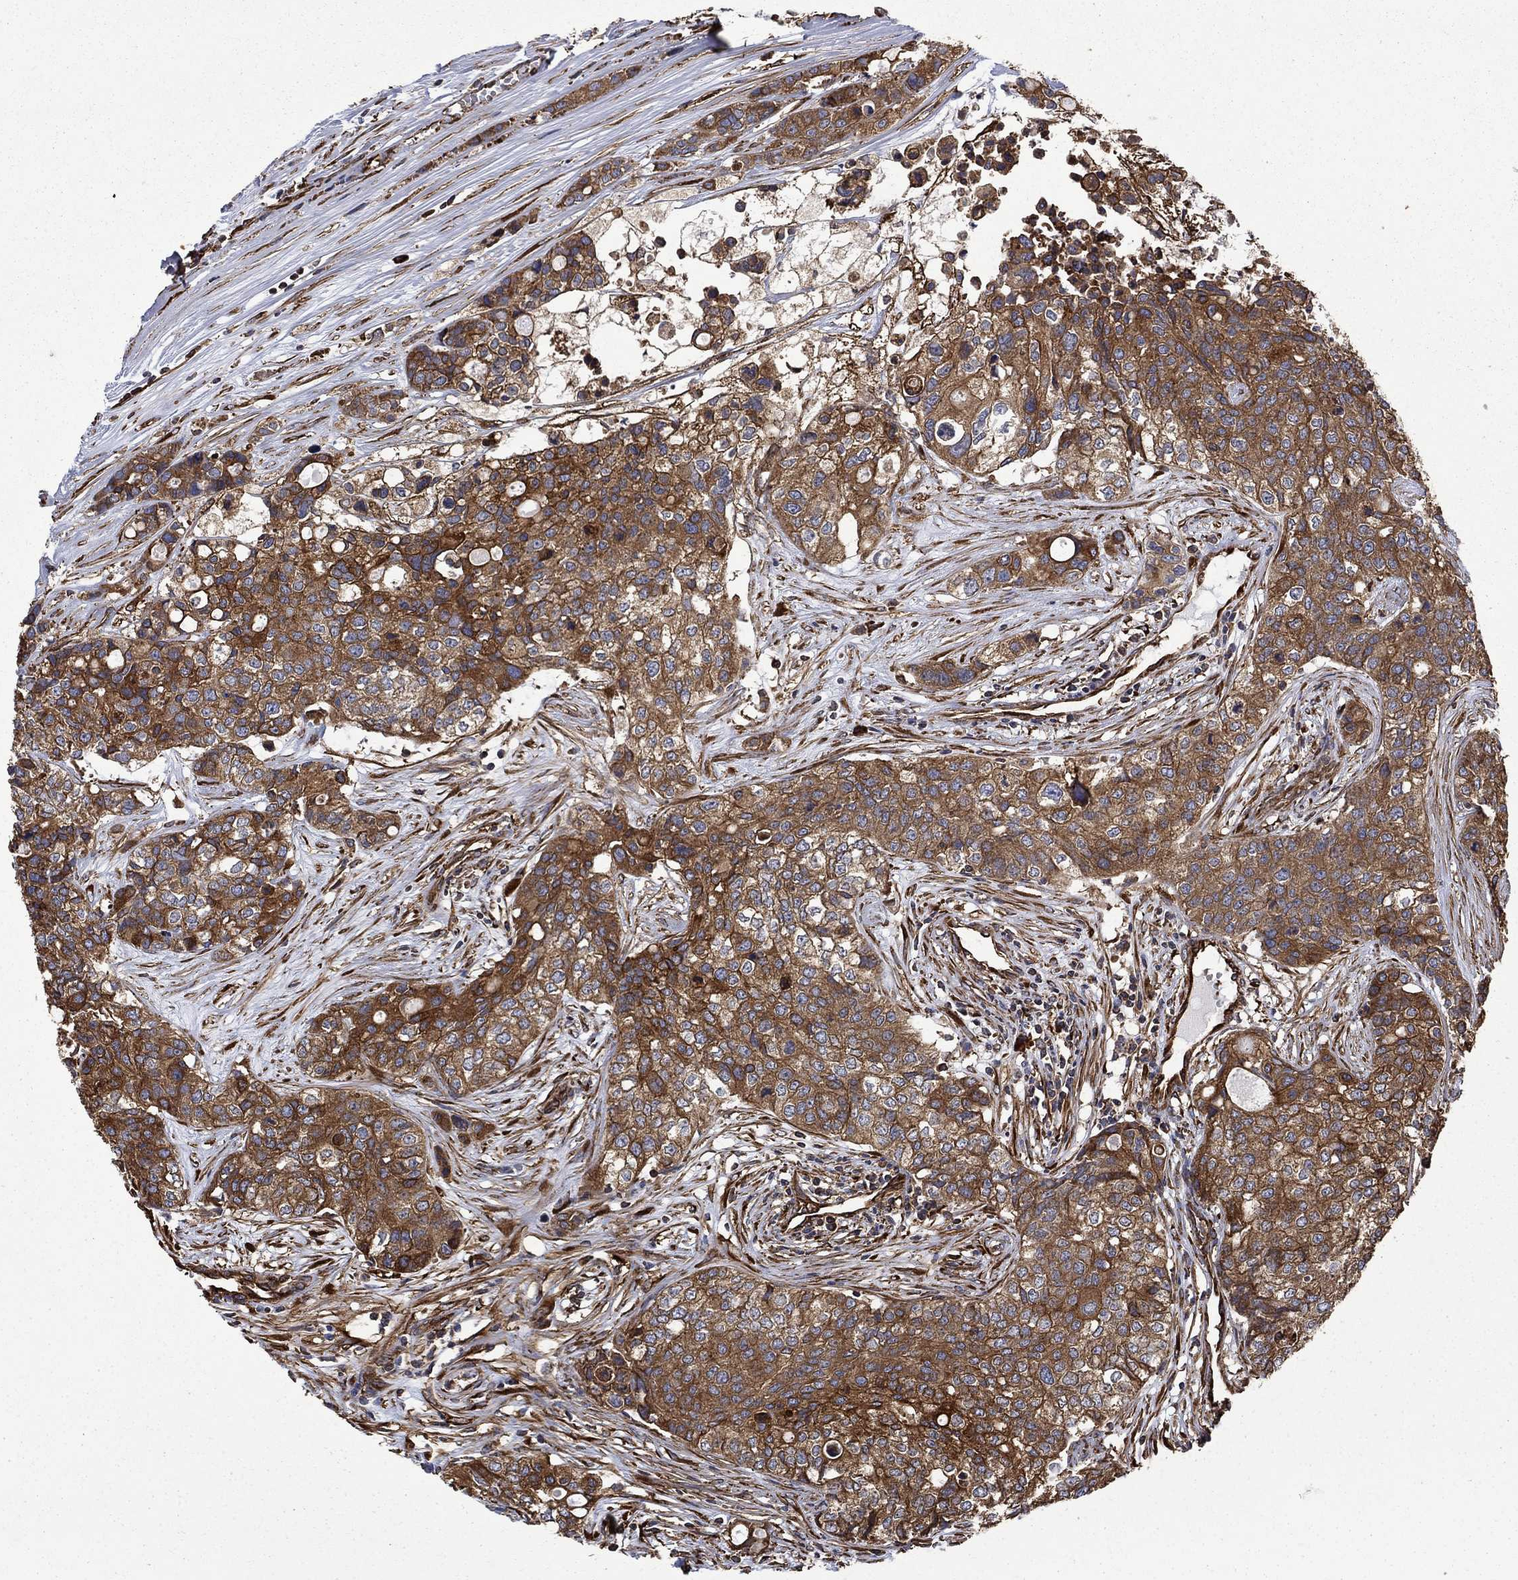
{"staining": {"intensity": "strong", "quantity": "25%-75%", "location": "cytoplasmic/membranous"}, "tissue": "carcinoid", "cell_type": "Tumor cells", "image_type": "cancer", "snomed": [{"axis": "morphology", "description": "Carcinoid, malignant, NOS"}, {"axis": "topography", "description": "Colon"}], "caption": "This is a micrograph of IHC staining of carcinoid (malignant), which shows strong expression in the cytoplasmic/membranous of tumor cells.", "gene": "CUTC", "patient": {"sex": "male", "age": 81}}